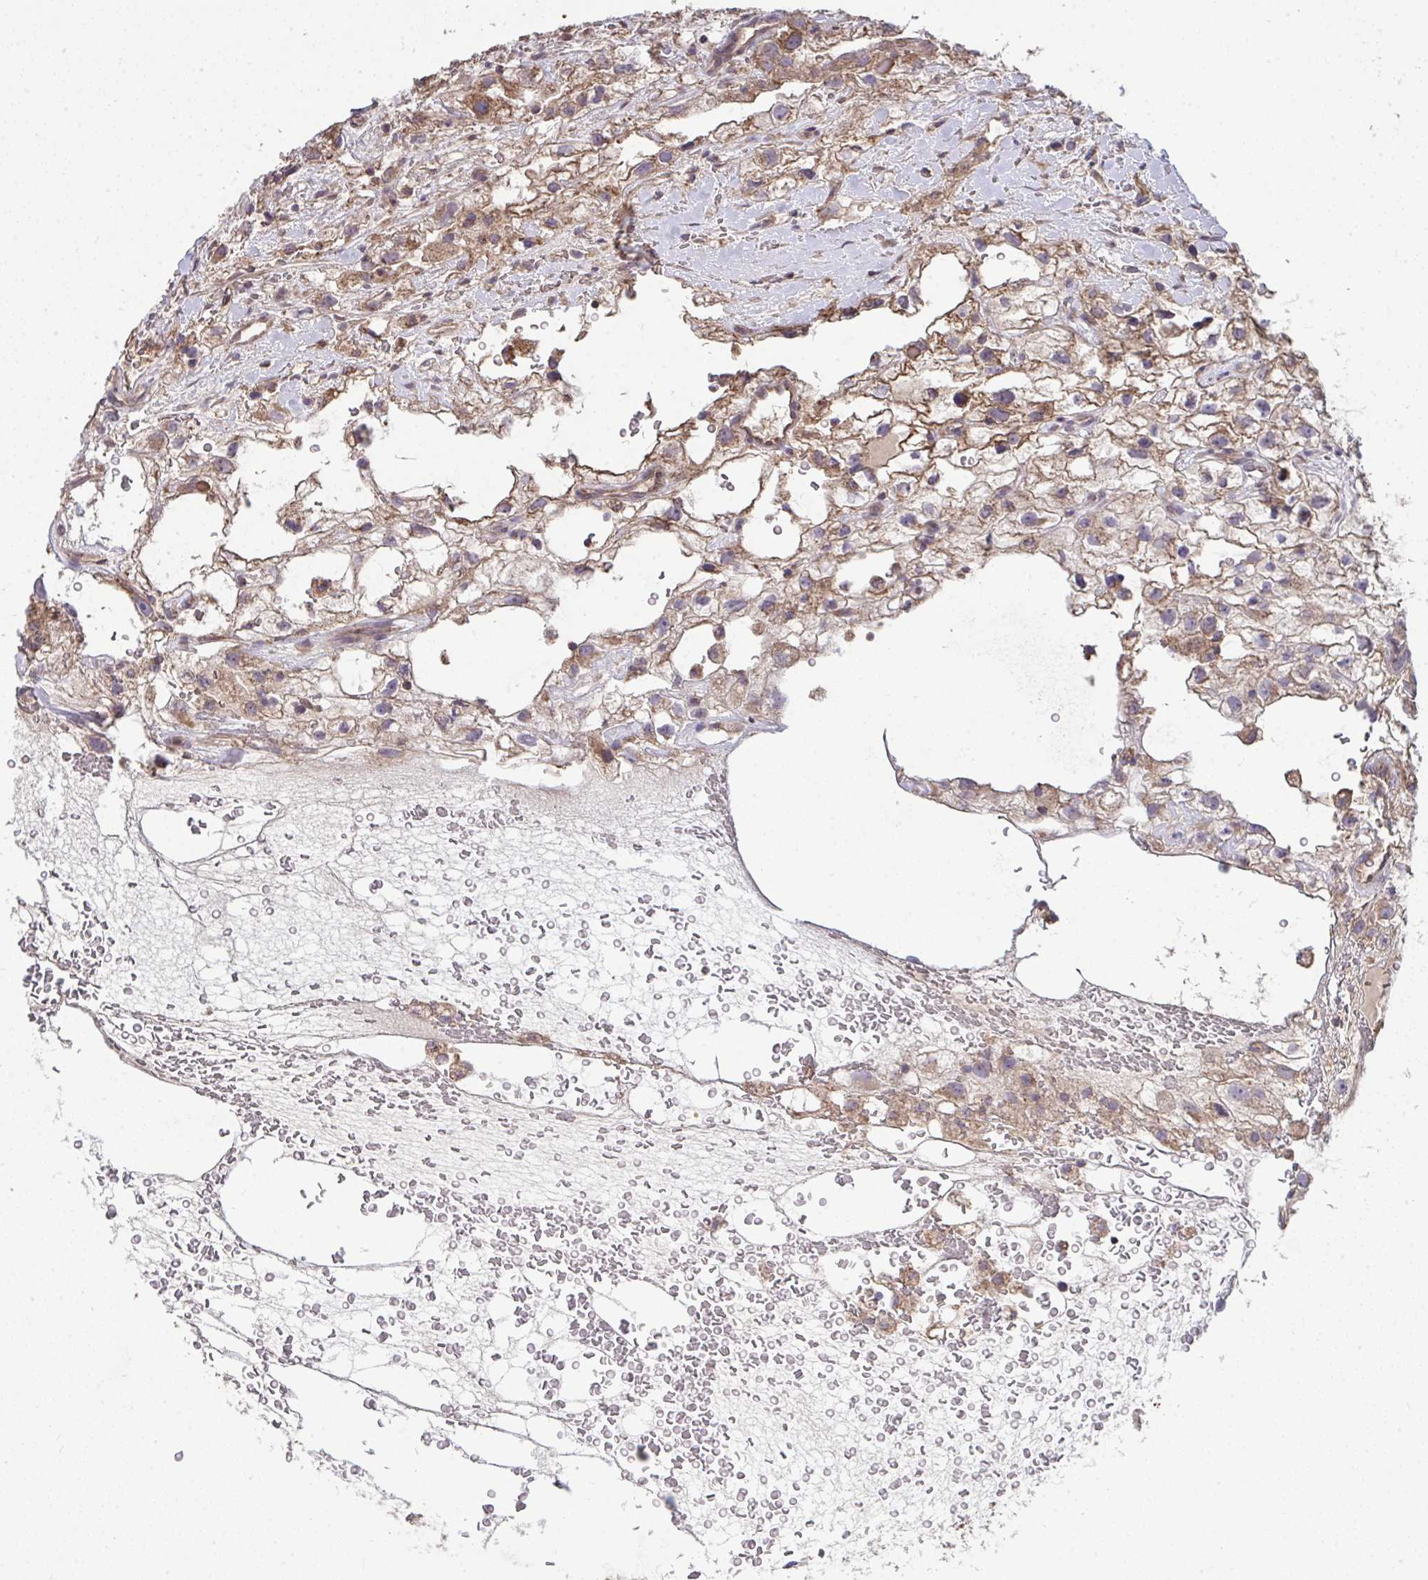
{"staining": {"intensity": "weak", "quantity": ">75%", "location": "cytoplasmic/membranous"}, "tissue": "renal cancer", "cell_type": "Tumor cells", "image_type": "cancer", "snomed": [{"axis": "morphology", "description": "Adenocarcinoma, NOS"}, {"axis": "topography", "description": "Kidney"}], "caption": "This histopathology image displays IHC staining of human renal adenocarcinoma, with low weak cytoplasmic/membranous expression in about >75% of tumor cells.", "gene": "PPM1H", "patient": {"sex": "male", "age": 59}}